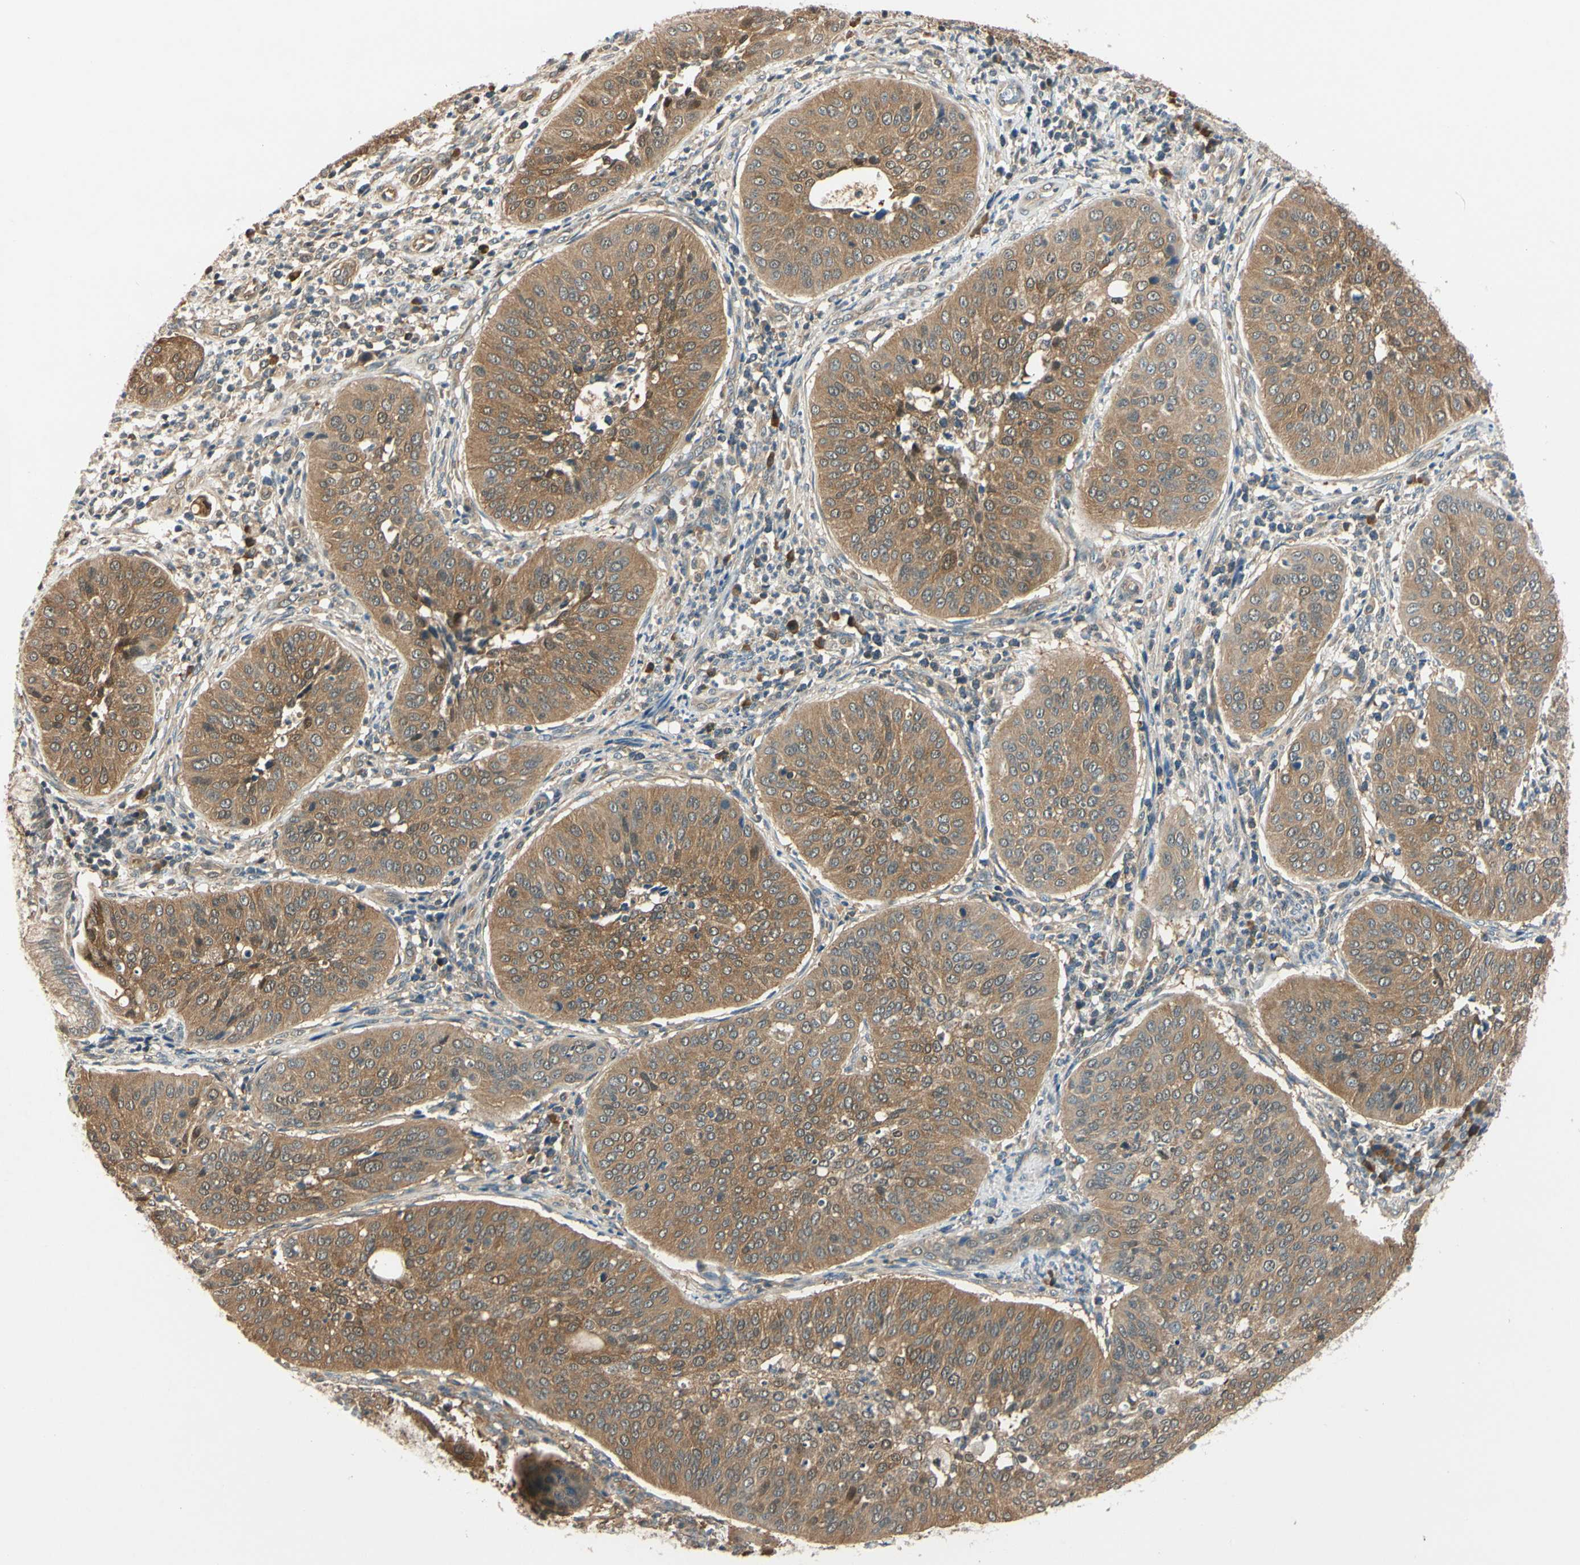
{"staining": {"intensity": "moderate", "quantity": ">75%", "location": "cytoplasmic/membranous"}, "tissue": "cervical cancer", "cell_type": "Tumor cells", "image_type": "cancer", "snomed": [{"axis": "morphology", "description": "Normal tissue, NOS"}, {"axis": "morphology", "description": "Squamous cell carcinoma, NOS"}, {"axis": "topography", "description": "Cervix"}], "caption": "This micrograph demonstrates immunohistochemistry staining of cervical squamous cell carcinoma, with medium moderate cytoplasmic/membranous staining in about >75% of tumor cells.", "gene": "RASGRF1", "patient": {"sex": "female", "age": 39}}